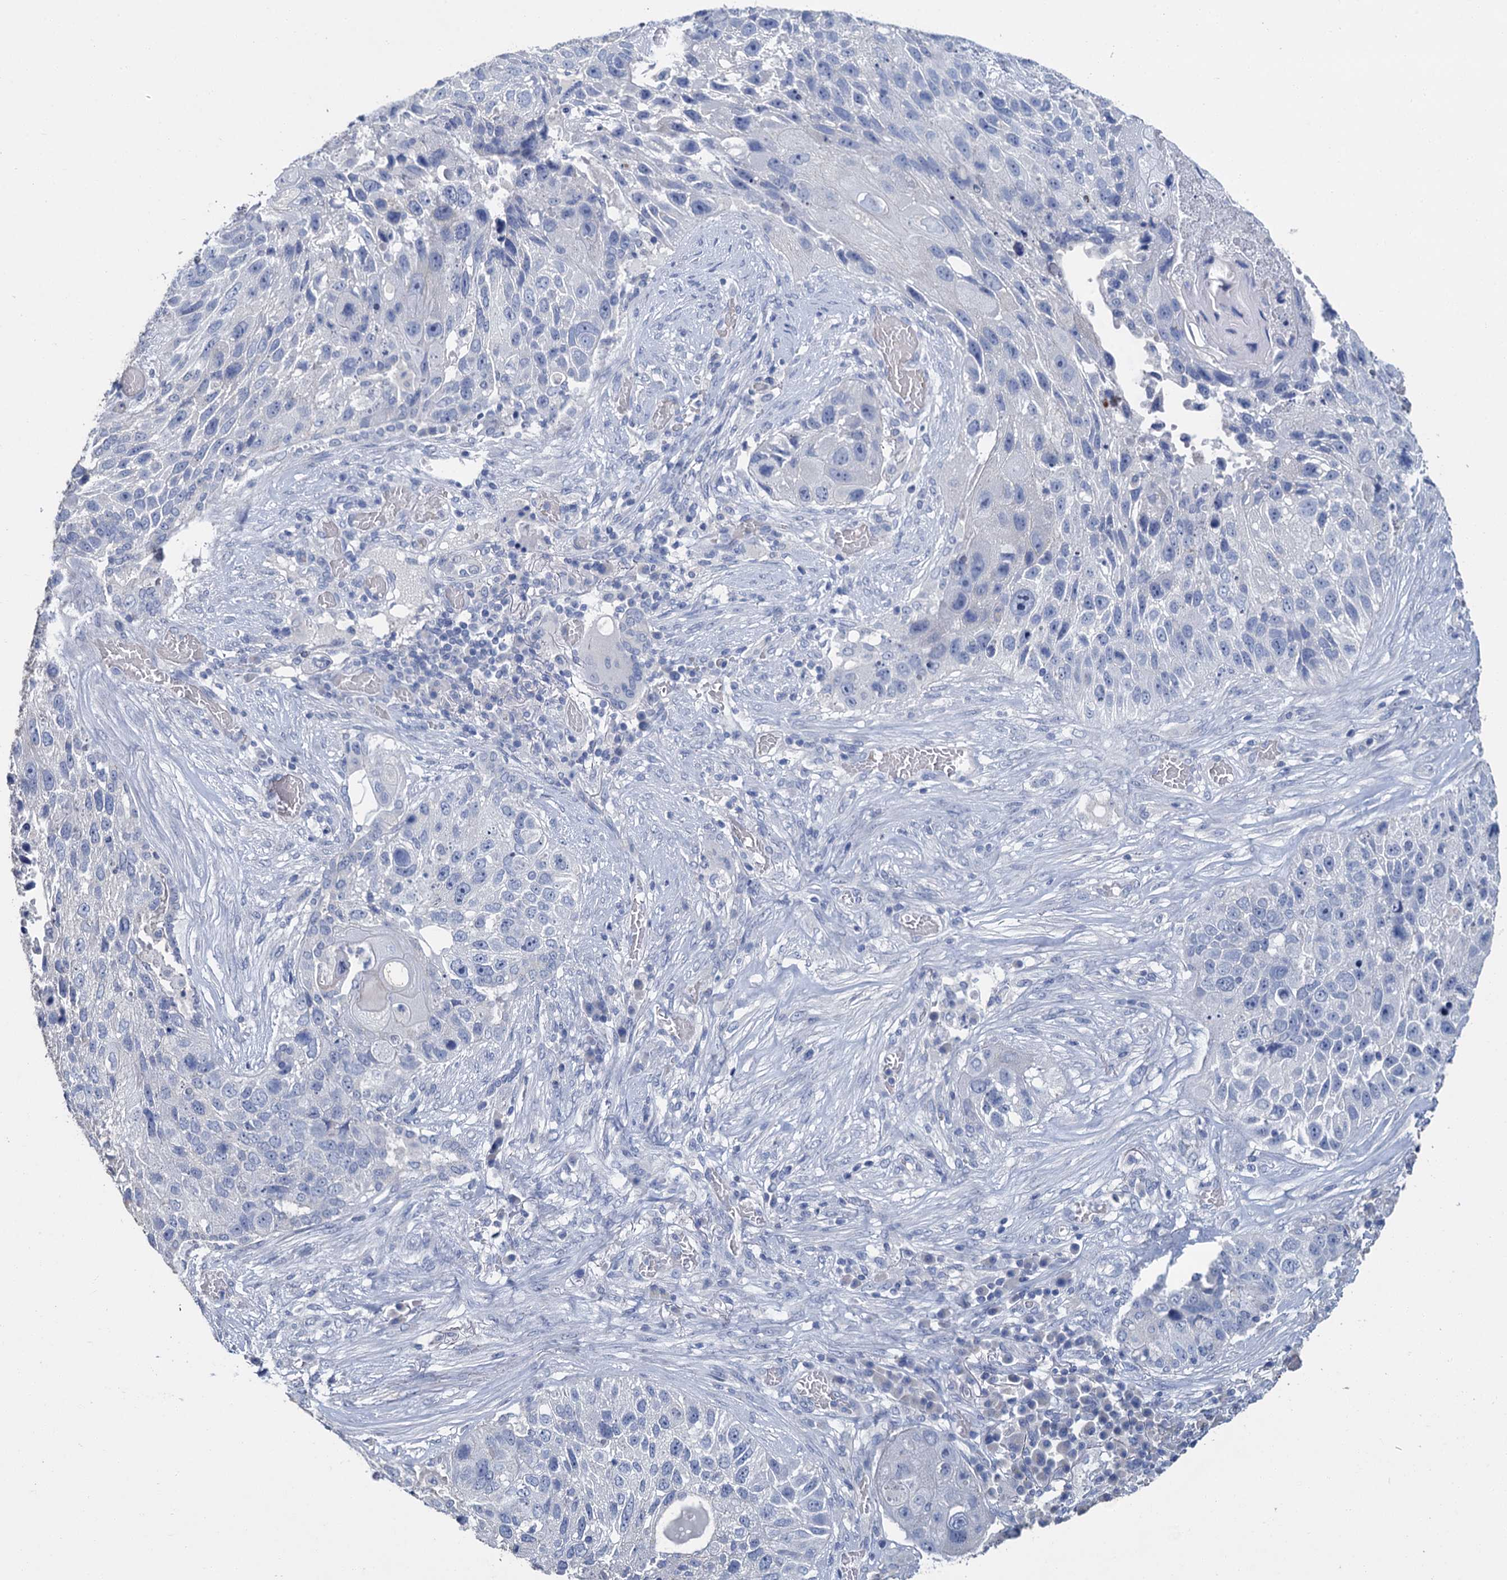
{"staining": {"intensity": "negative", "quantity": "none", "location": "none"}, "tissue": "lung cancer", "cell_type": "Tumor cells", "image_type": "cancer", "snomed": [{"axis": "morphology", "description": "Squamous cell carcinoma, NOS"}, {"axis": "topography", "description": "Lung"}], "caption": "IHC micrograph of neoplastic tissue: lung squamous cell carcinoma stained with DAB exhibits no significant protein positivity in tumor cells. The staining is performed using DAB (3,3'-diaminobenzidine) brown chromogen with nuclei counter-stained in using hematoxylin.", "gene": "SNCB", "patient": {"sex": "male", "age": 61}}